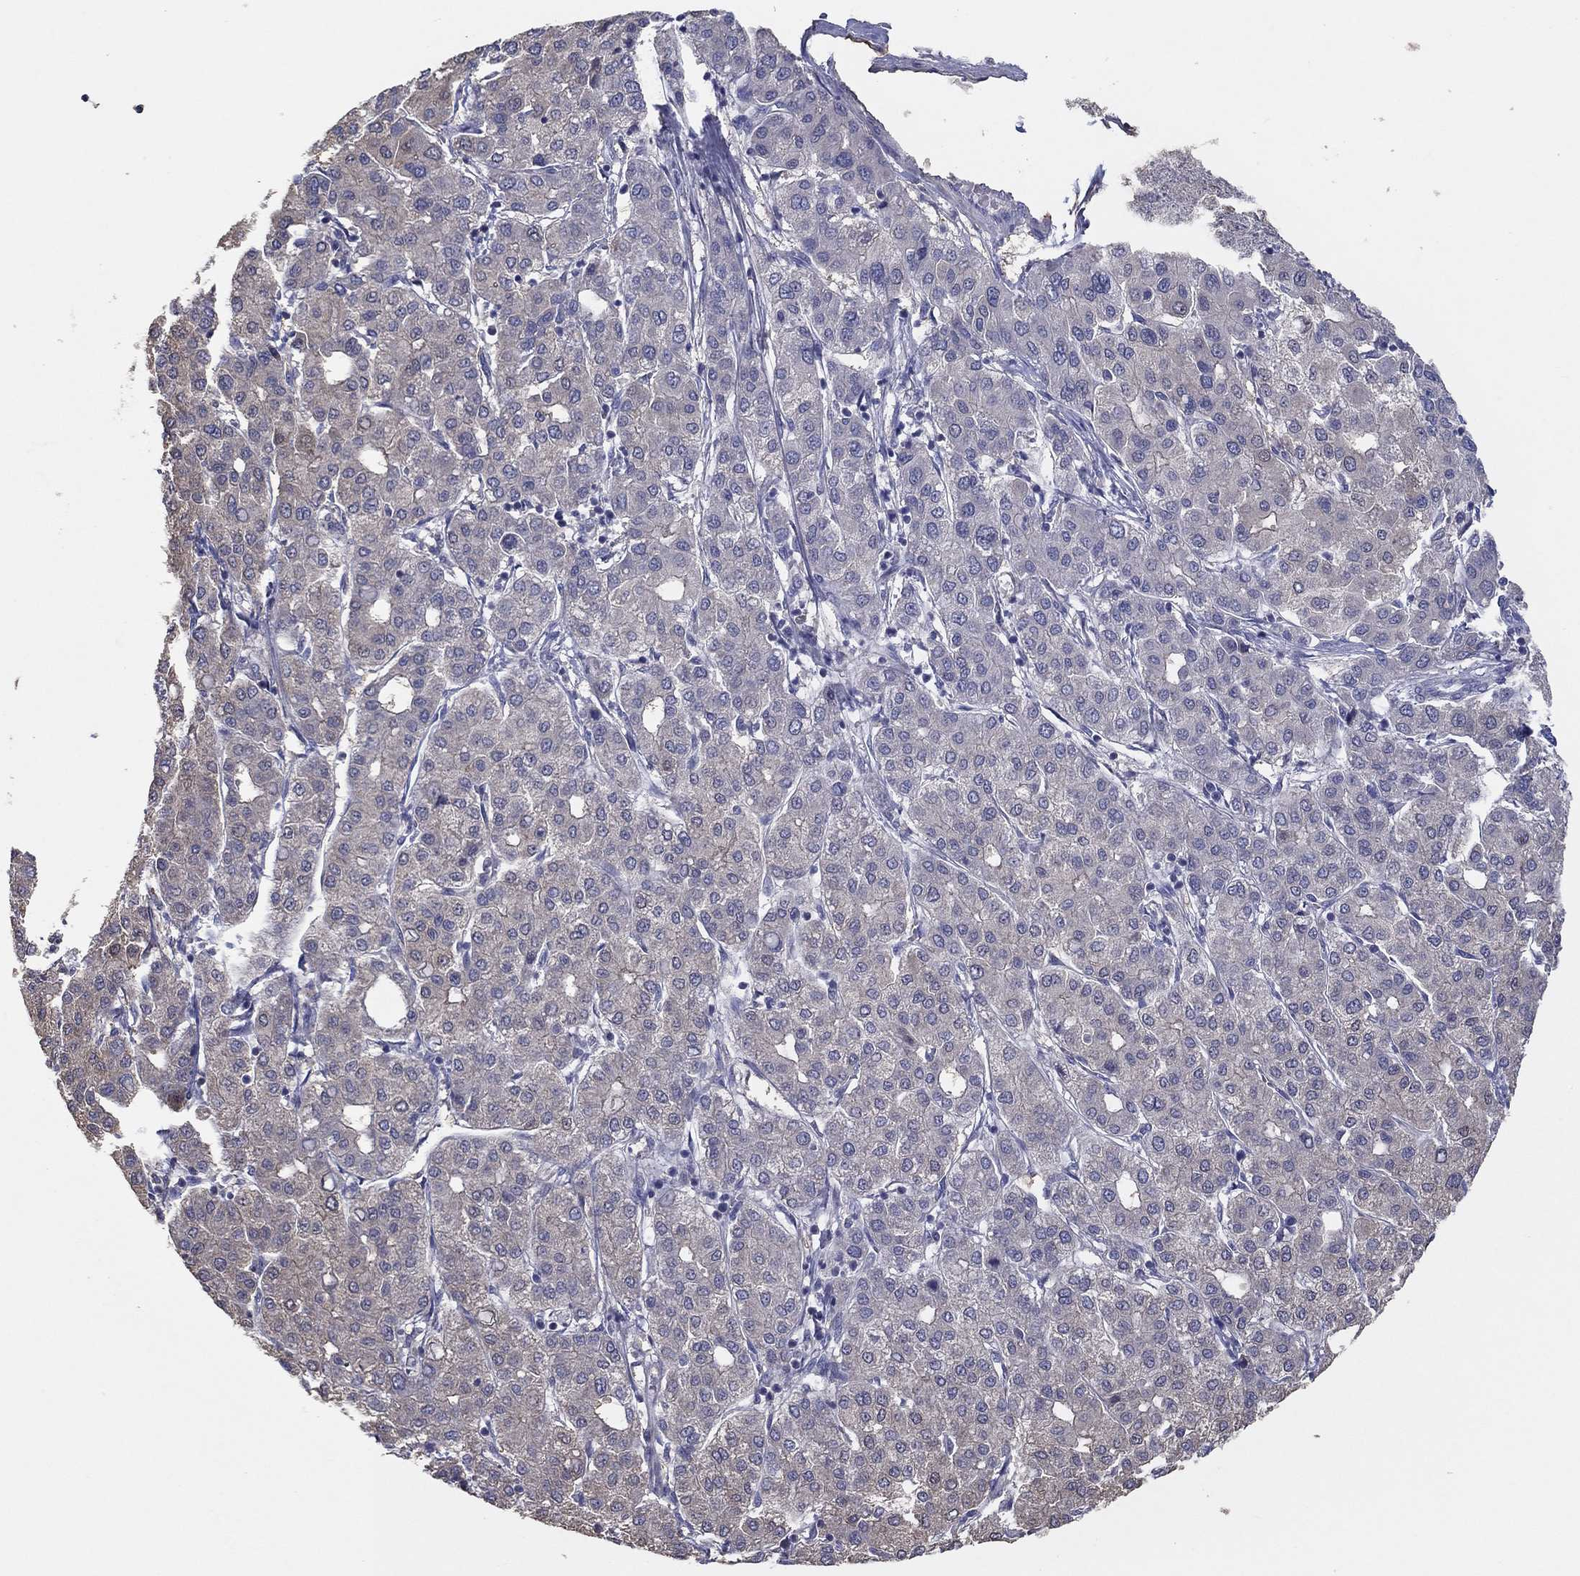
{"staining": {"intensity": "negative", "quantity": "none", "location": "none"}, "tissue": "liver cancer", "cell_type": "Tumor cells", "image_type": "cancer", "snomed": [{"axis": "morphology", "description": "Carcinoma, Hepatocellular, NOS"}, {"axis": "topography", "description": "Liver"}], "caption": "Liver cancer (hepatocellular carcinoma) was stained to show a protein in brown. There is no significant staining in tumor cells. (Brightfield microscopy of DAB (3,3'-diaminobenzidine) IHC at high magnification).", "gene": "DOCK3", "patient": {"sex": "male", "age": 65}}